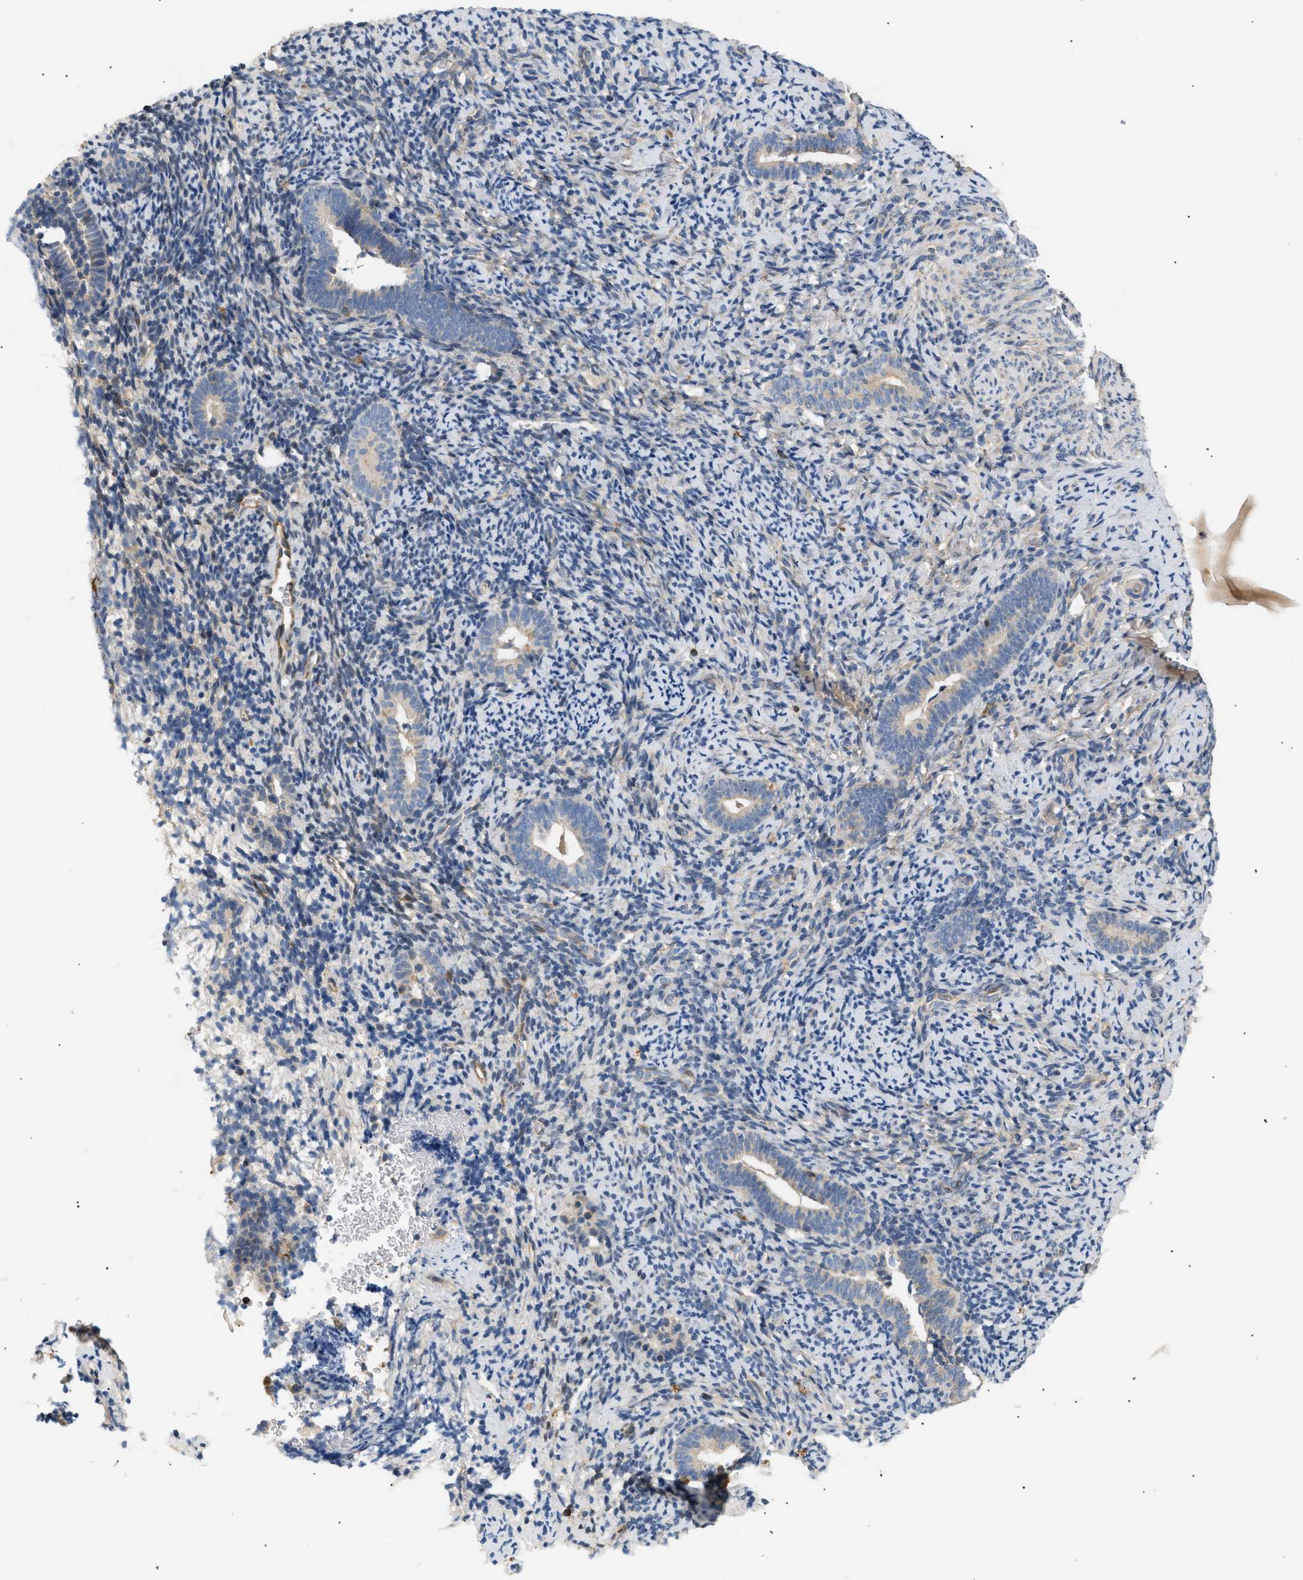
{"staining": {"intensity": "negative", "quantity": "none", "location": "none"}, "tissue": "endometrium", "cell_type": "Cells in endometrial stroma", "image_type": "normal", "snomed": [{"axis": "morphology", "description": "Normal tissue, NOS"}, {"axis": "topography", "description": "Endometrium"}], "caption": "This is an IHC image of unremarkable endometrium. There is no positivity in cells in endometrial stroma.", "gene": "FARS2", "patient": {"sex": "female", "age": 51}}